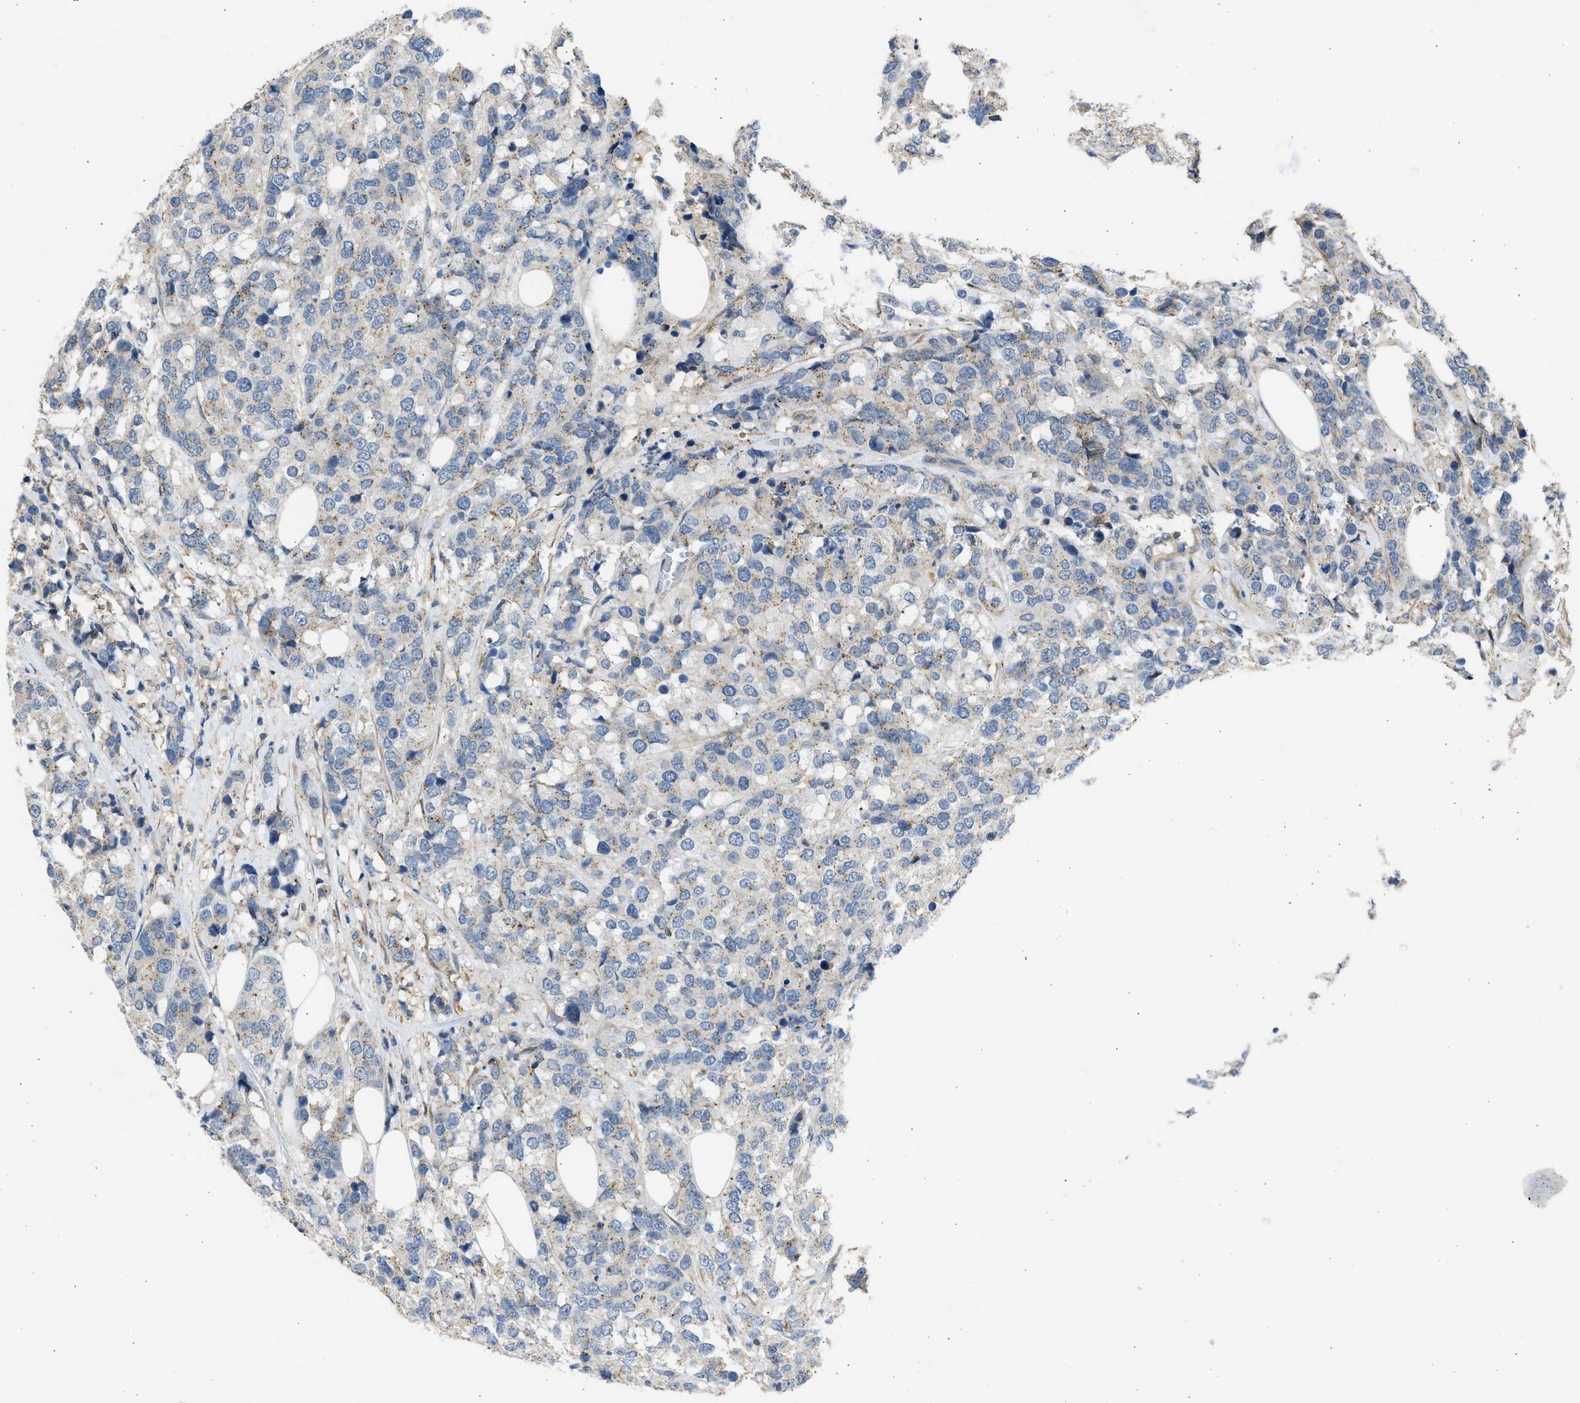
{"staining": {"intensity": "weak", "quantity": "25%-75%", "location": "cytoplasmic/membranous"}, "tissue": "breast cancer", "cell_type": "Tumor cells", "image_type": "cancer", "snomed": [{"axis": "morphology", "description": "Lobular carcinoma"}, {"axis": "topography", "description": "Breast"}], "caption": "This photomicrograph demonstrates IHC staining of human breast cancer, with low weak cytoplasmic/membranous staining in approximately 25%-75% of tumor cells.", "gene": "PCNX3", "patient": {"sex": "female", "age": 59}}